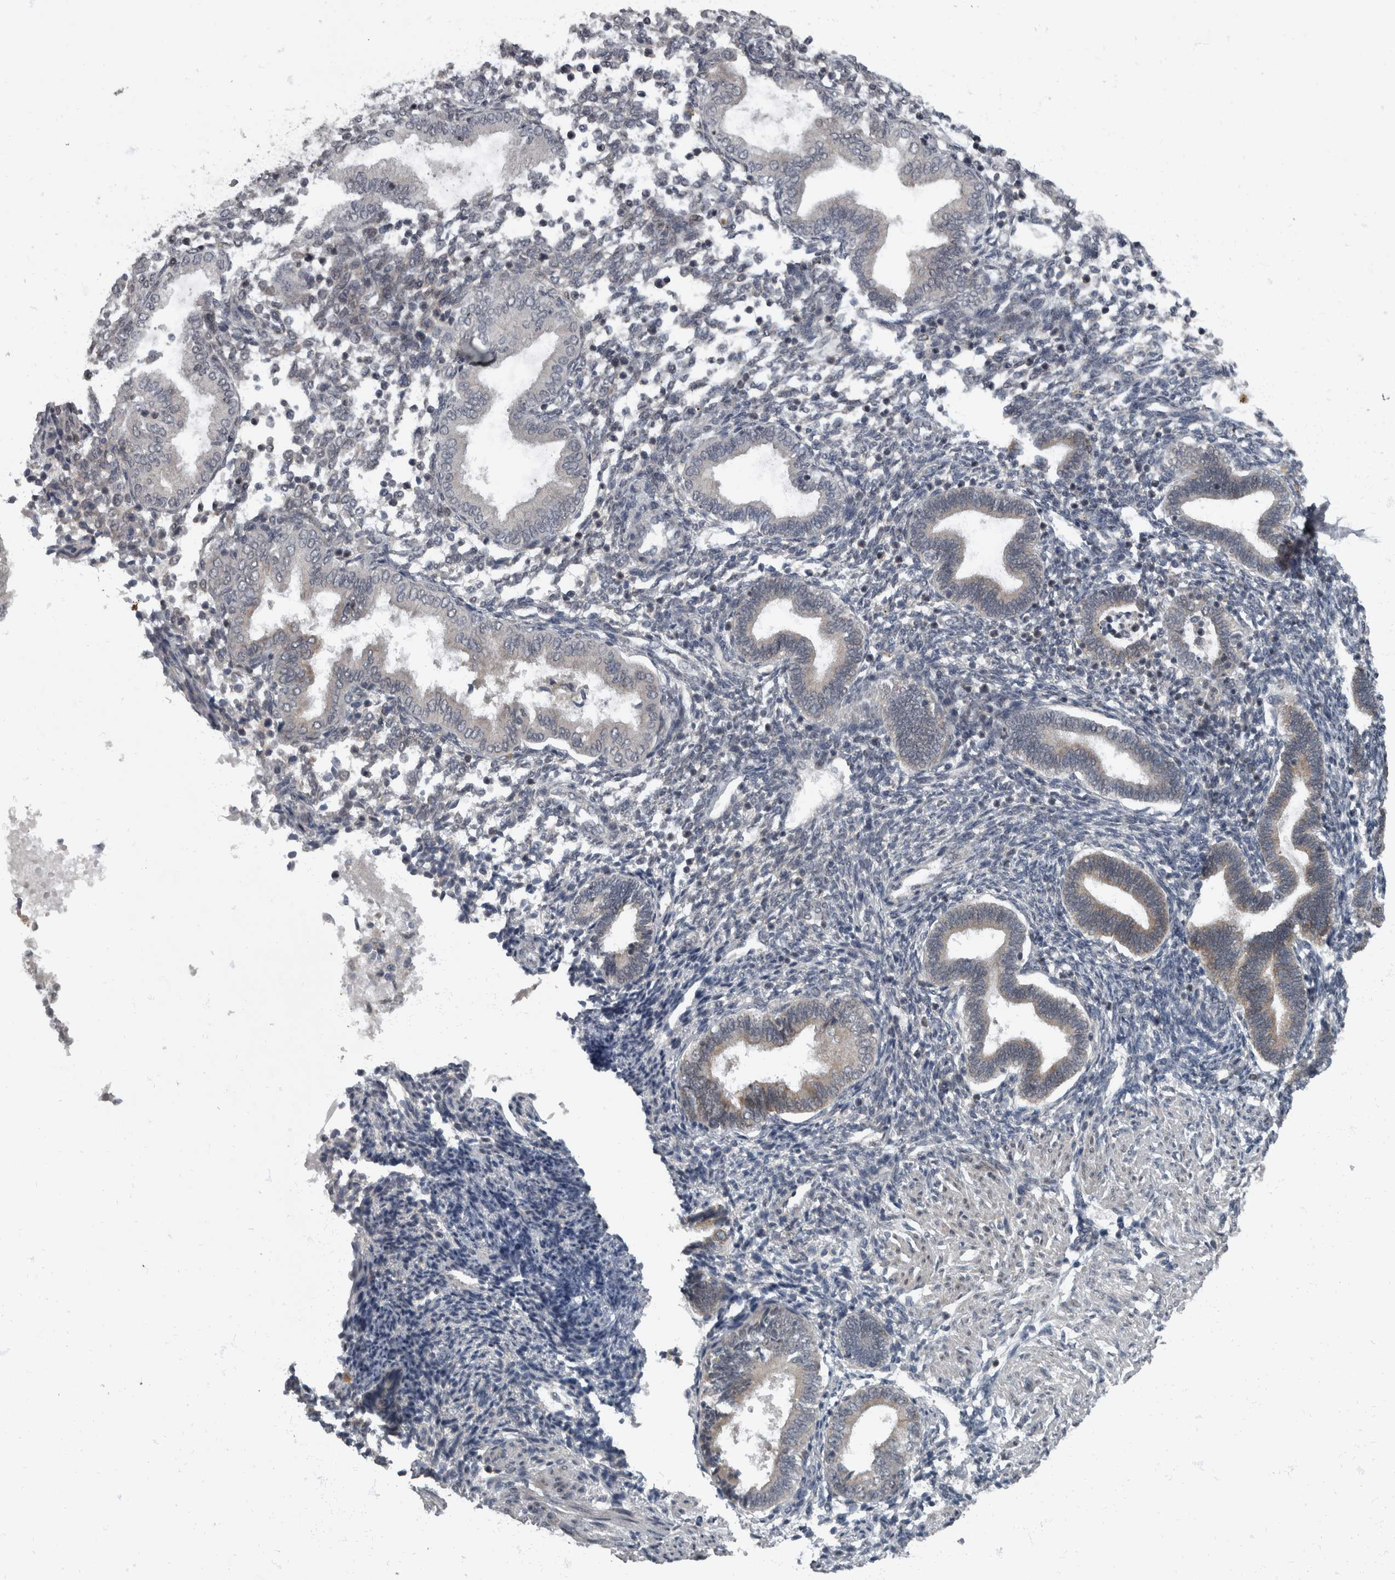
{"staining": {"intensity": "negative", "quantity": "none", "location": "none"}, "tissue": "endometrium", "cell_type": "Cells in endometrial stroma", "image_type": "normal", "snomed": [{"axis": "morphology", "description": "Normal tissue, NOS"}, {"axis": "topography", "description": "Endometrium"}], "caption": "A micrograph of endometrium stained for a protein displays no brown staining in cells in endometrial stroma. (DAB (3,3'-diaminobenzidine) immunohistochemistry with hematoxylin counter stain).", "gene": "WDR33", "patient": {"sex": "female", "age": 53}}